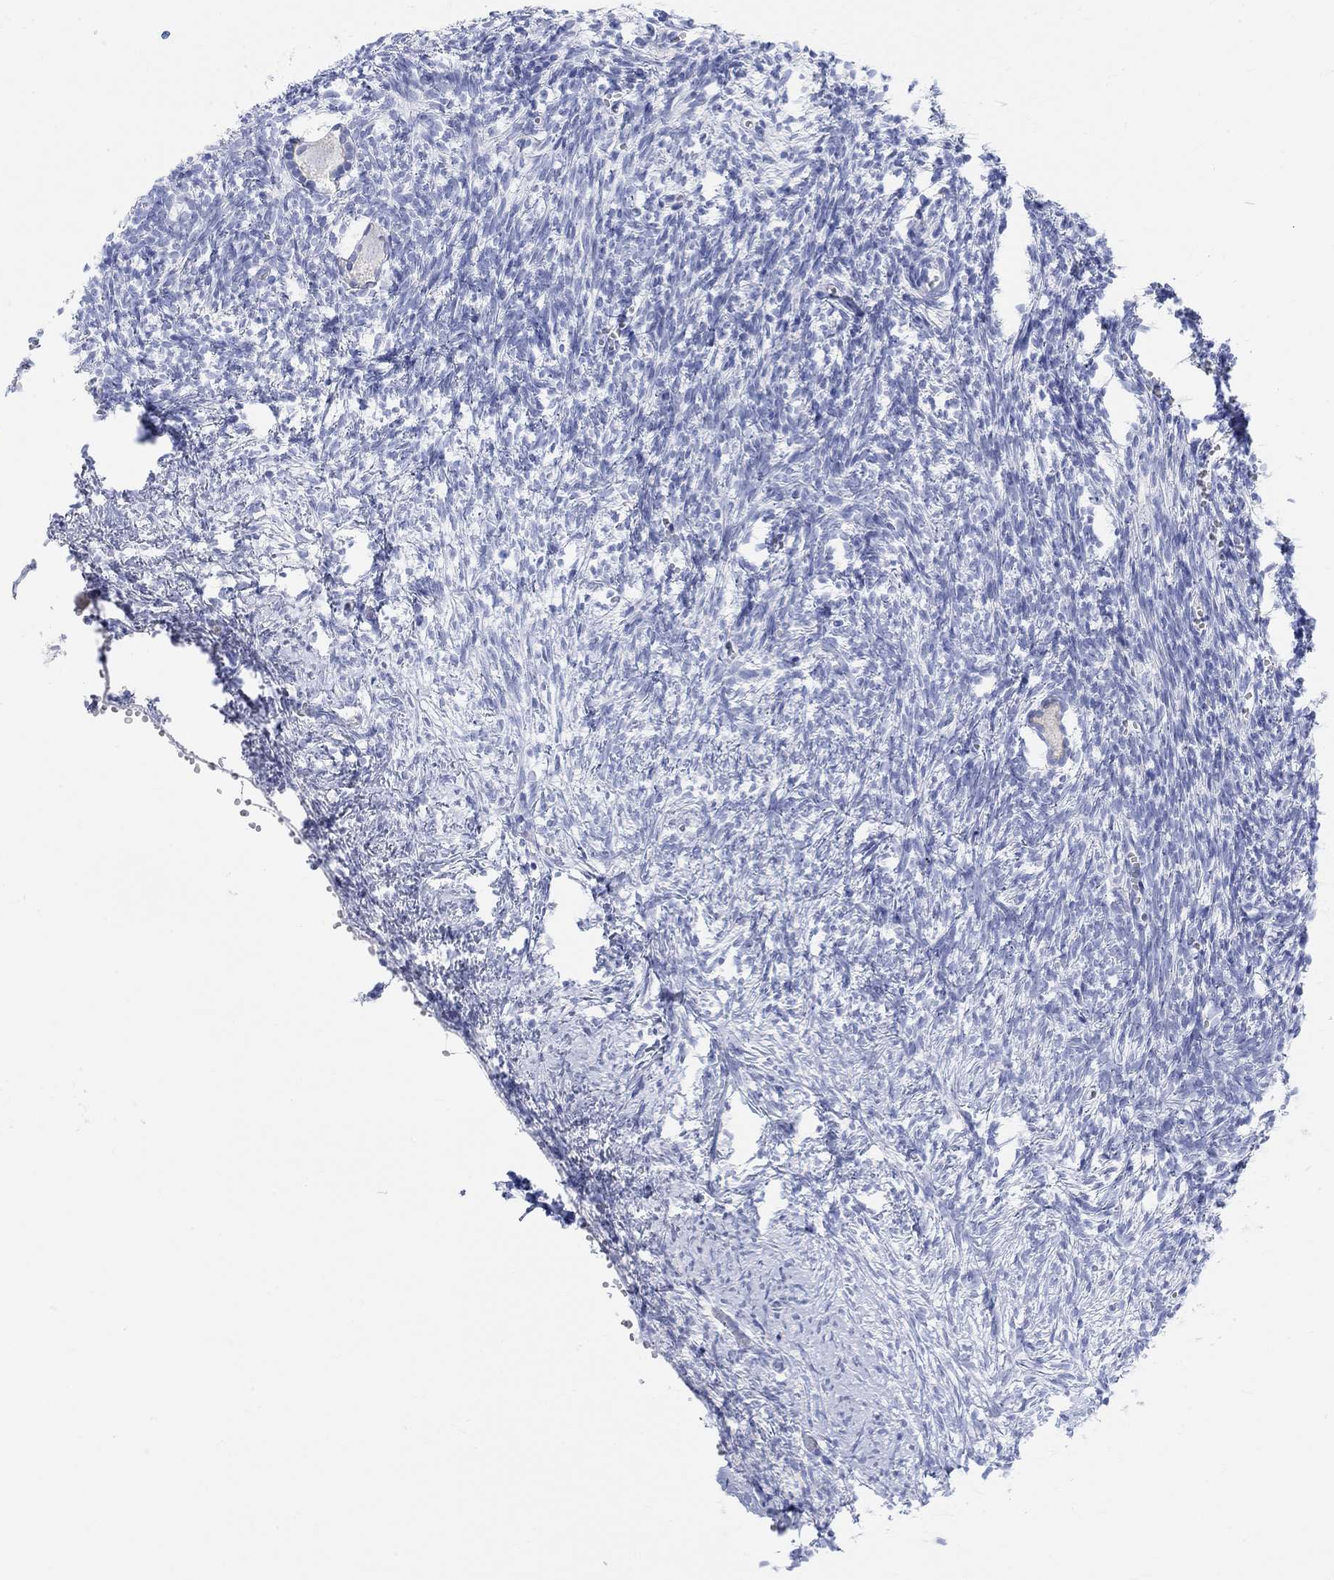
{"staining": {"intensity": "negative", "quantity": "none", "location": "none"}, "tissue": "ovary", "cell_type": "Follicle cells", "image_type": "normal", "snomed": [{"axis": "morphology", "description": "Normal tissue, NOS"}, {"axis": "topography", "description": "Ovary"}], "caption": "This is an immunohistochemistry (IHC) micrograph of unremarkable human ovary. There is no expression in follicle cells.", "gene": "XIRP2", "patient": {"sex": "female", "age": 43}}